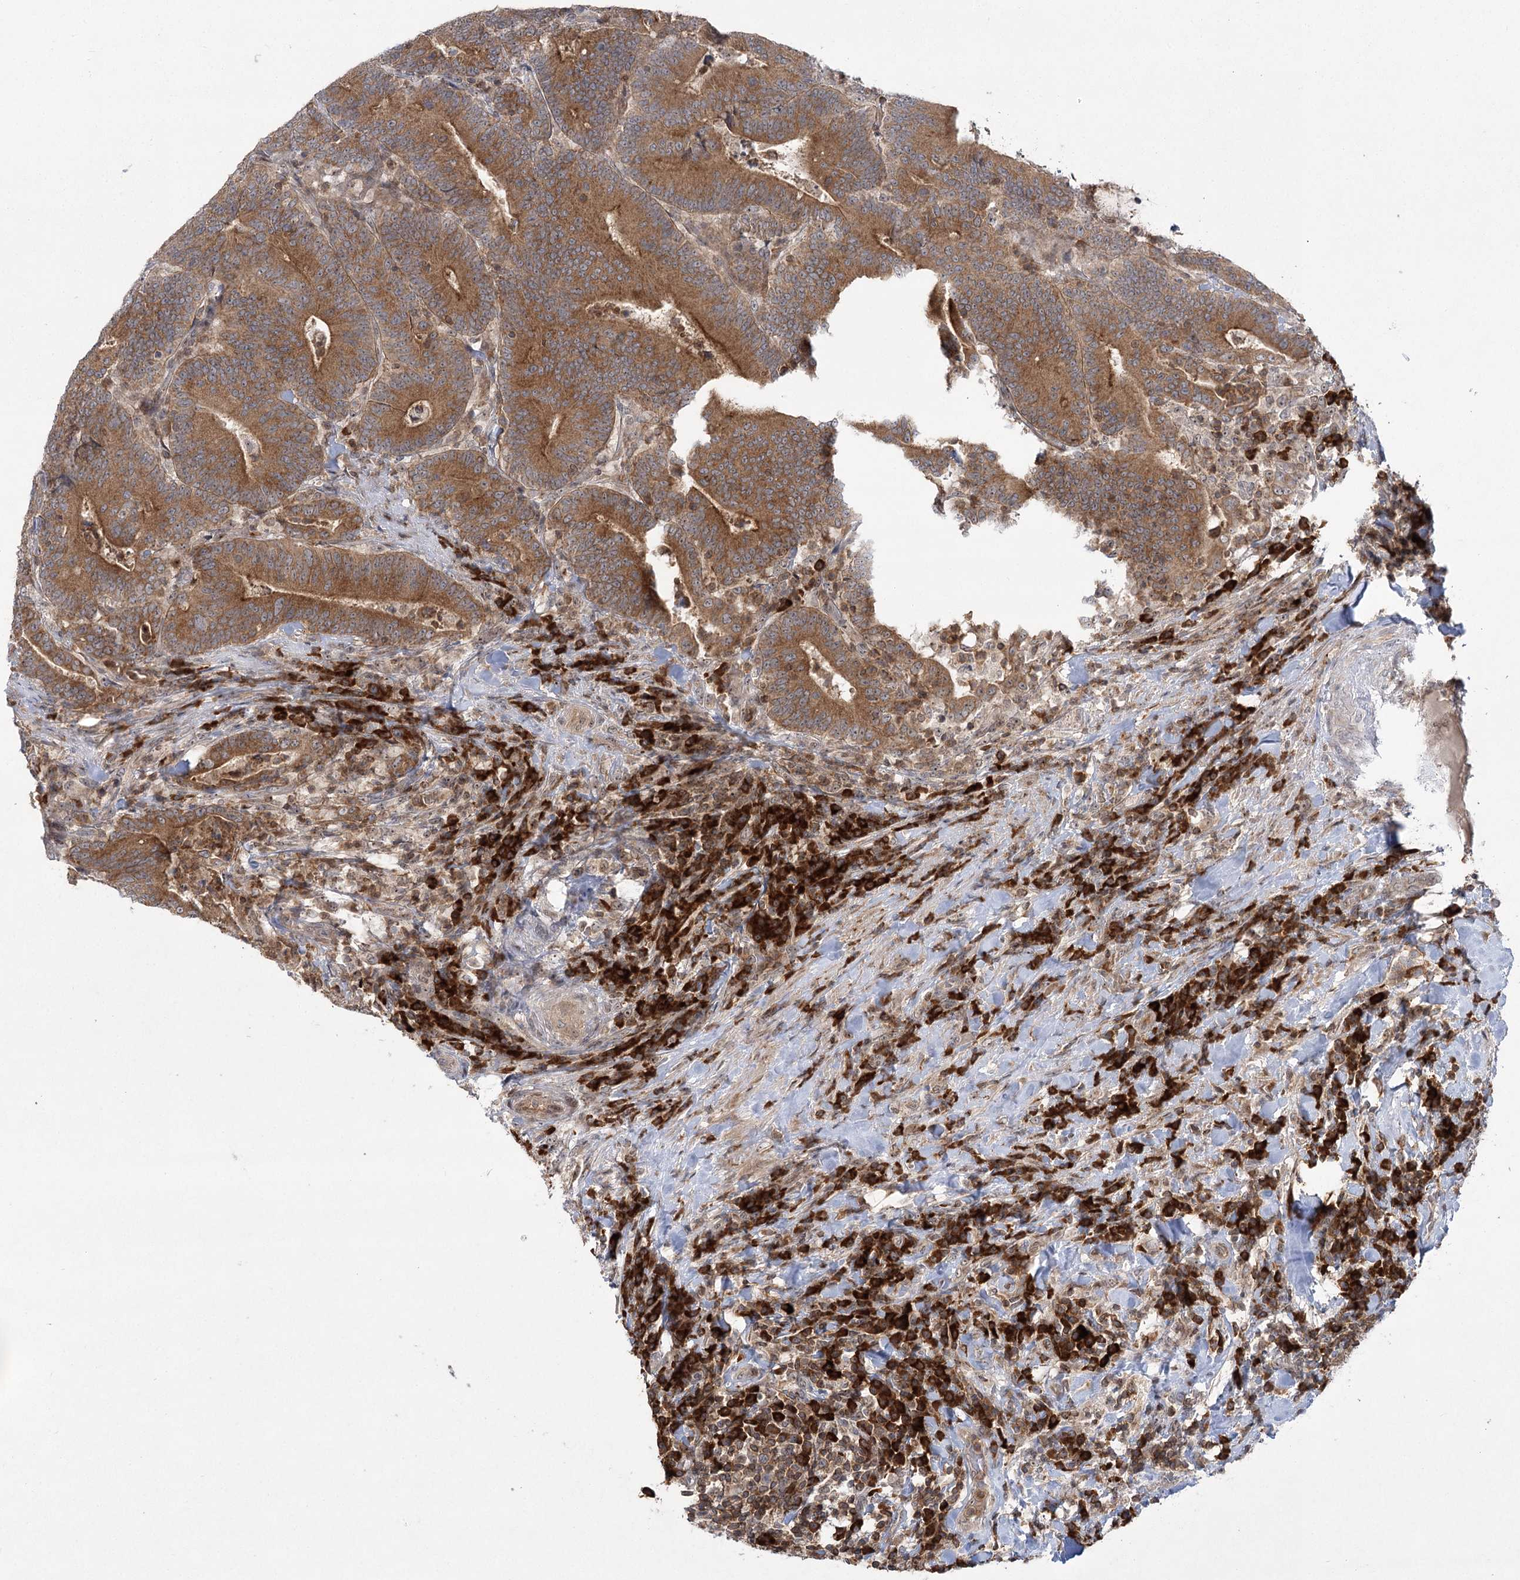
{"staining": {"intensity": "moderate", "quantity": ">75%", "location": "cytoplasmic/membranous"}, "tissue": "colorectal cancer", "cell_type": "Tumor cells", "image_type": "cancer", "snomed": [{"axis": "morphology", "description": "Adenocarcinoma, NOS"}, {"axis": "topography", "description": "Colon"}], "caption": "Immunohistochemistry (IHC) of colorectal adenocarcinoma exhibits medium levels of moderate cytoplasmic/membranous positivity in about >75% of tumor cells. Ihc stains the protein in brown and the nuclei are stained blue.", "gene": "SYTL1", "patient": {"sex": "female", "age": 66}}